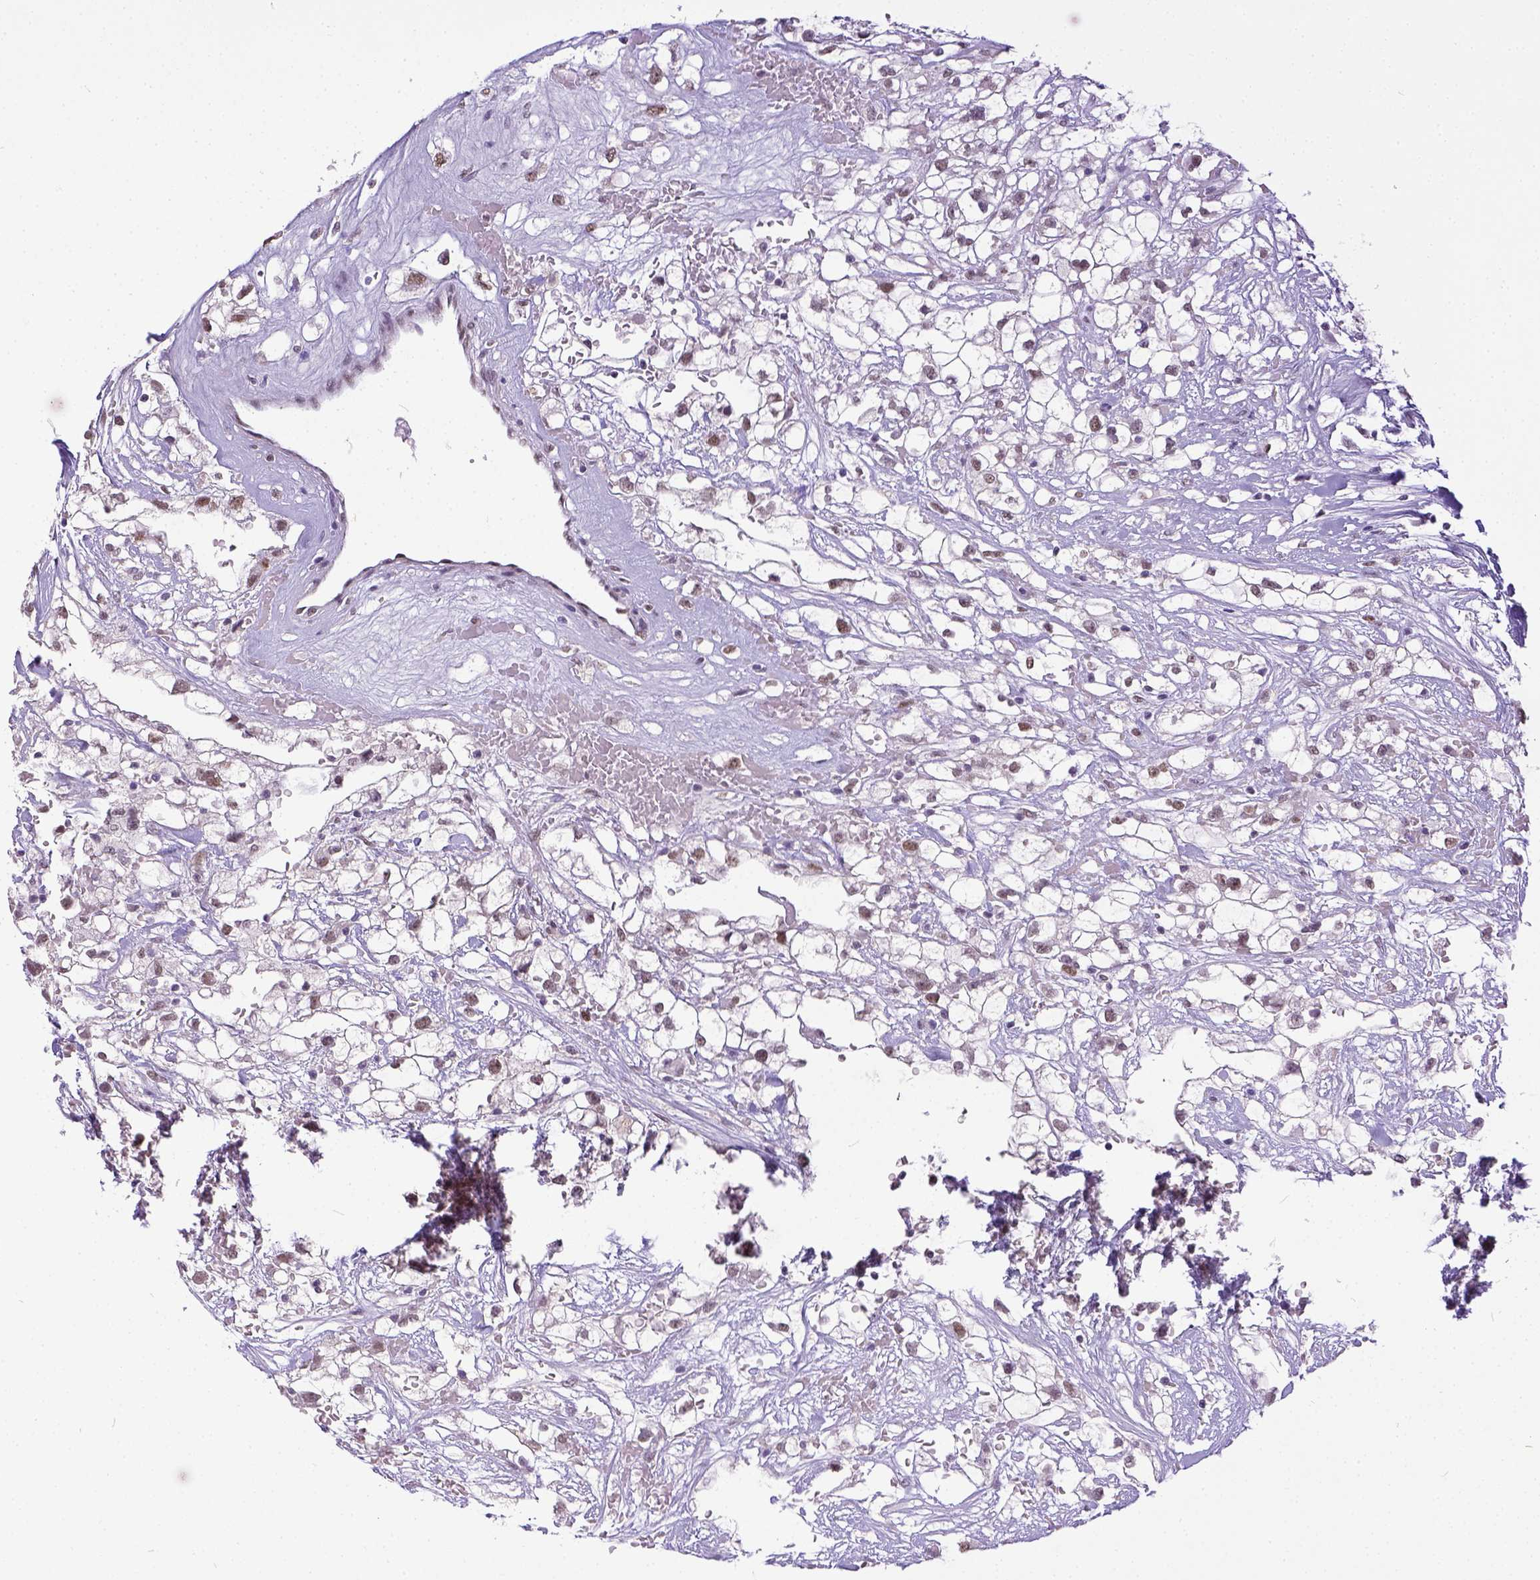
{"staining": {"intensity": "moderate", "quantity": ">75%", "location": "nuclear"}, "tissue": "renal cancer", "cell_type": "Tumor cells", "image_type": "cancer", "snomed": [{"axis": "morphology", "description": "Adenocarcinoma, NOS"}, {"axis": "topography", "description": "Kidney"}], "caption": "Immunohistochemistry histopathology image of neoplastic tissue: renal cancer stained using immunohistochemistry (IHC) displays medium levels of moderate protein expression localized specifically in the nuclear of tumor cells, appearing as a nuclear brown color.", "gene": "ERCC1", "patient": {"sex": "male", "age": 59}}